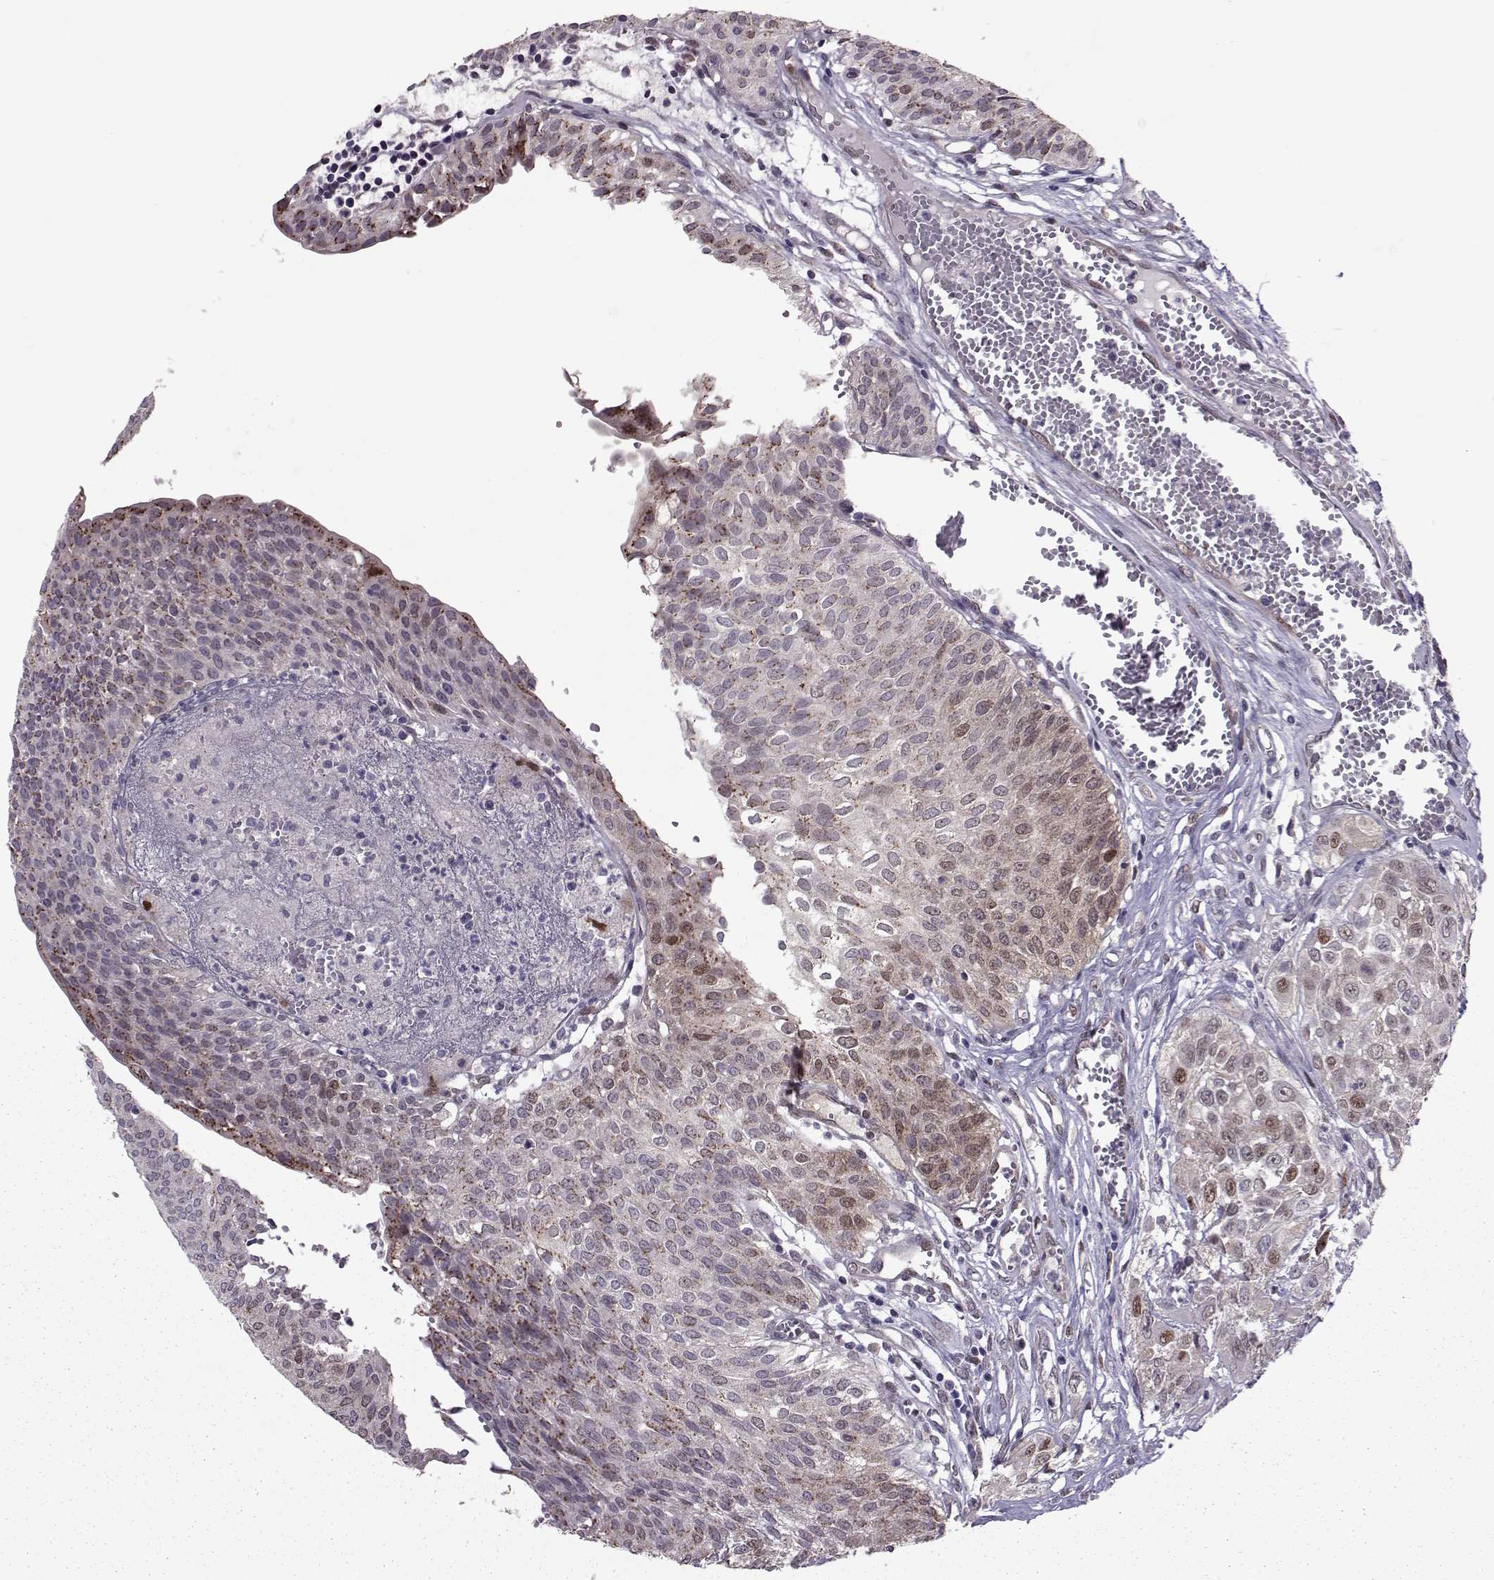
{"staining": {"intensity": "moderate", "quantity": "25%-75%", "location": "cytoplasmic/membranous"}, "tissue": "urothelial cancer", "cell_type": "Tumor cells", "image_type": "cancer", "snomed": [{"axis": "morphology", "description": "Urothelial carcinoma, High grade"}, {"axis": "topography", "description": "Urinary bladder"}], "caption": "Human high-grade urothelial carcinoma stained for a protein (brown) displays moderate cytoplasmic/membranous positive staining in about 25%-75% of tumor cells.", "gene": "CDK4", "patient": {"sex": "male", "age": 57}}